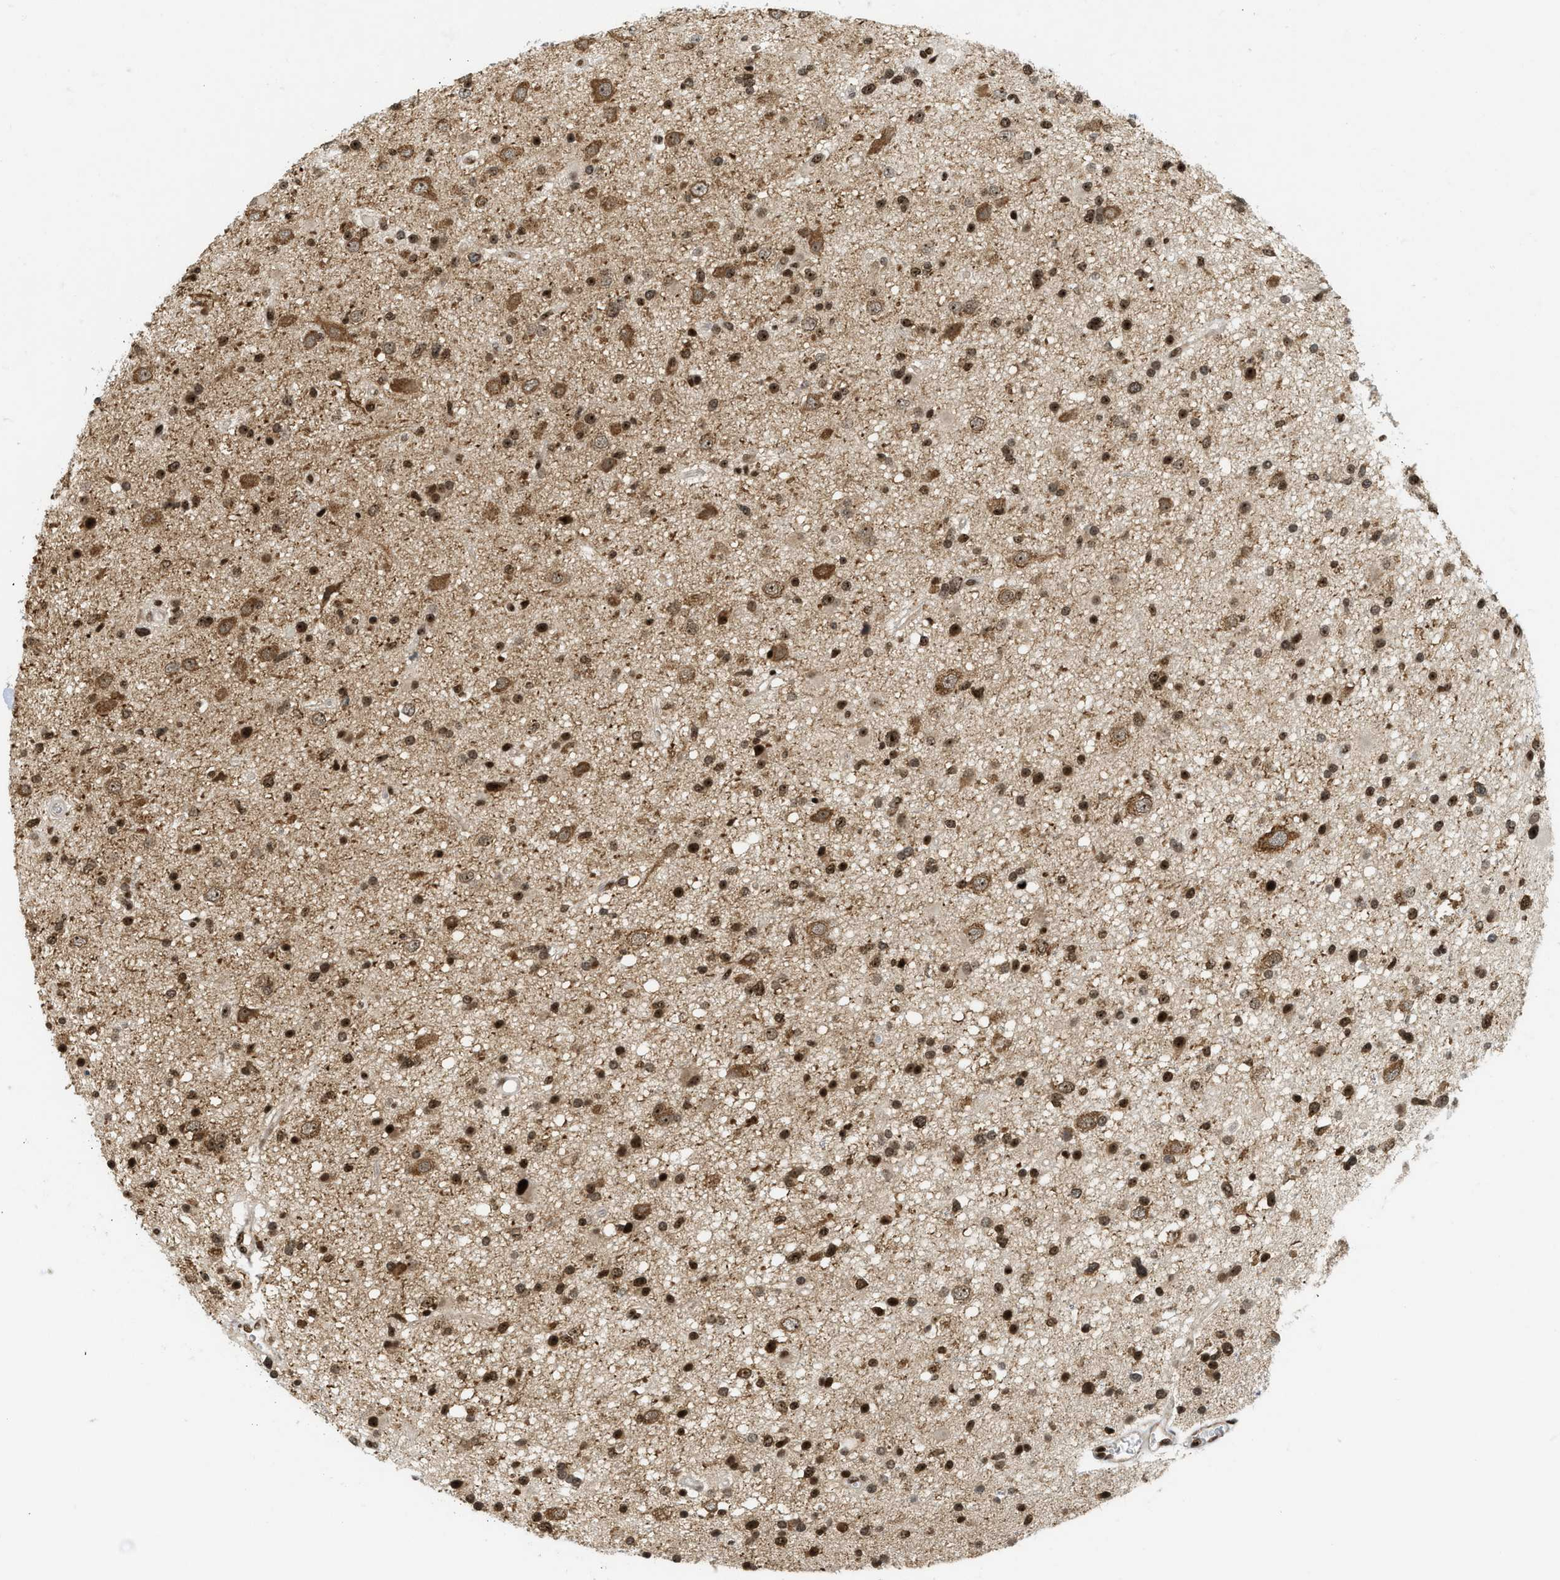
{"staining": {"intensity": "strong", "quantity": "25%-75%", "location": "nuclear"}, "tissue": "glioma", "cell_type": "Tumor cells", "image_type": "cancer", "snomed": [{"axis": "morphology", "description": "Glioma, malignant, High grade"}, {"axis": "topography", "description": "Brain"}], "caption": "This image displays IHC staining of human malignant glioma (high-grade), with high strong nuclear staining in about 25%-75% of tumor cells.", "gene": "ZNF22", "patient": {"sex": "male", "age": 33}}